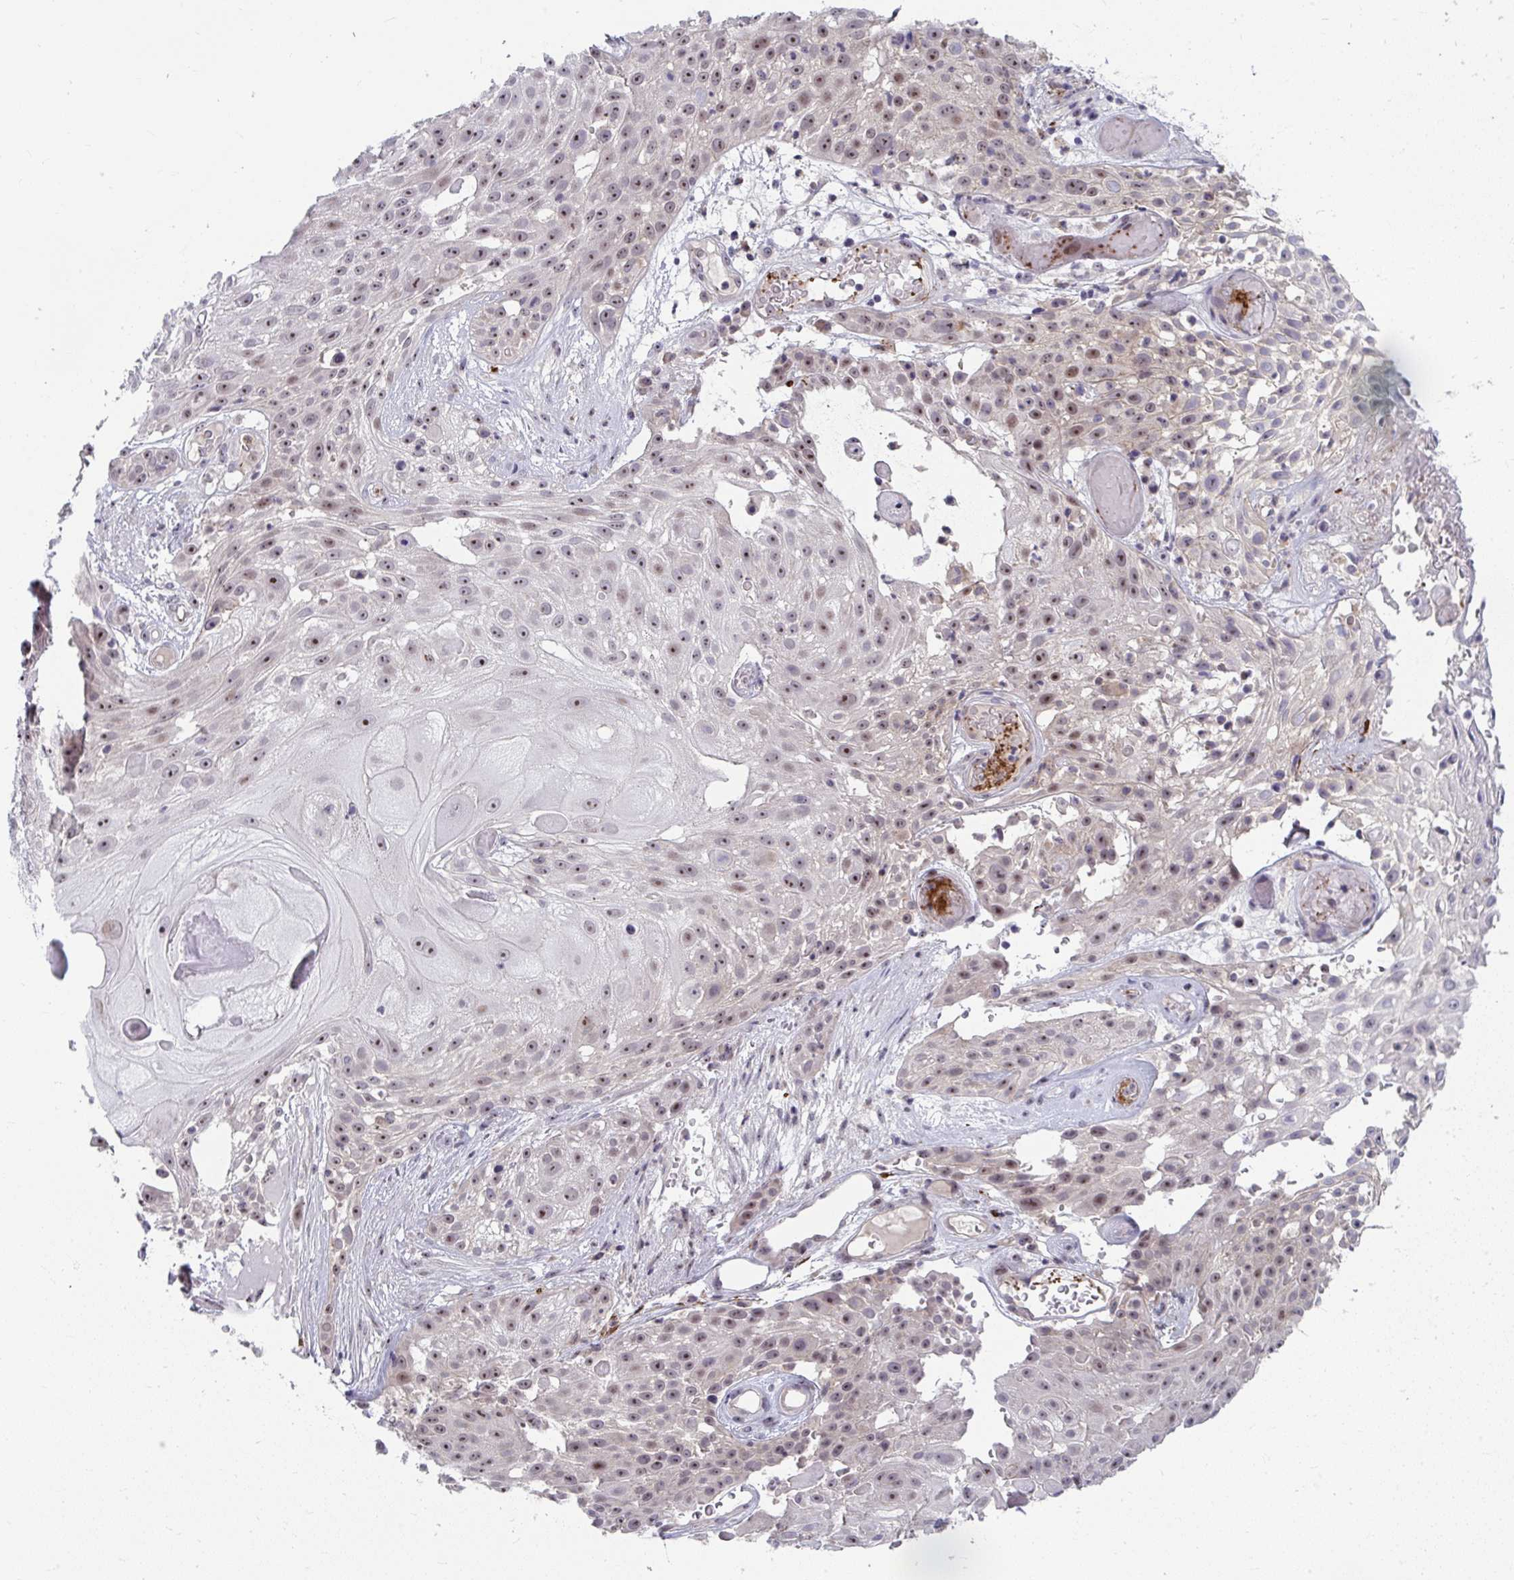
{"staining": {"intensity": "moderate", "quantity": ">75%", "location": "nuclear"}, "tissue": "skin cancer", "cell_type": "Tumor cells", "image_type": "cancer", "snomed": [{"axis": "morphology", "description": "Squamous cell carcinoma, NOS"}, {"axis": "topography", "description": "Skin"}], "caption": "Brown immunohistochemical staining in human skin cancer demonstrates moderate nuclear positivity in approximately >75% of tumor cells.", "gene": "MUS81", "patient": {"sex": "female", "age": 86}}